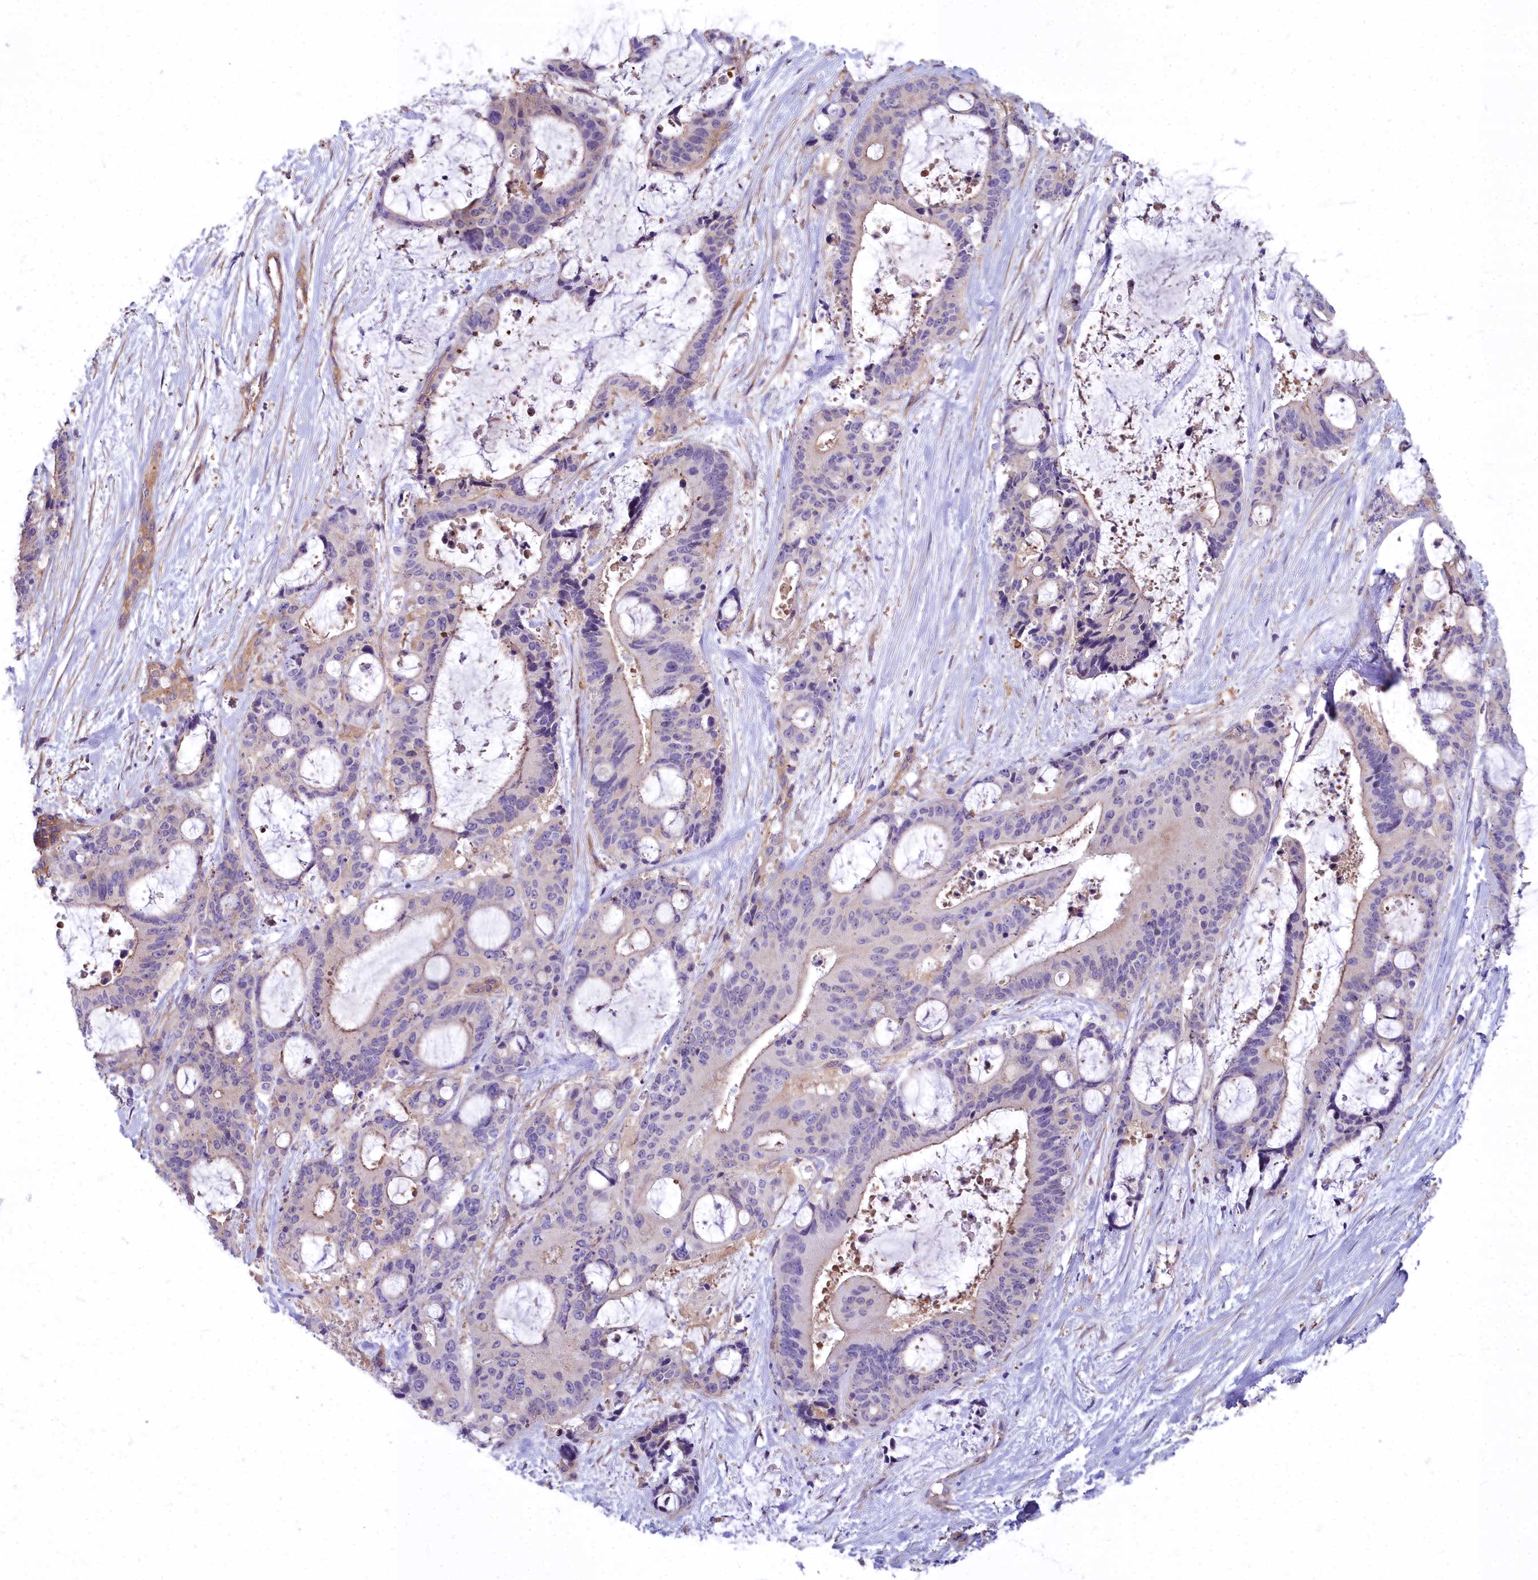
{"staining": {"intensity": "negative", "quantity": "none", "location": "none"}, "tissue": "liver cancer", "cell_type": "Tumor cells", "image_type": "cancer", "snomed": [{"axis": "morphology", "description": "Normal tissue, NOS"}, {"axis": "morphology", "description": "Cholangiocarcinoma"}, {"axis": "topography", "description": "Liver"}, {"axis": "topography", "description": "Peripheral nerve tissue"}], "caption": "The IHC photomicrograph has no significant staining in tumor cells of liver cancer tissue.", "gene": "HLA-DOA", "patient": {"sex": "female", "age": 73}}